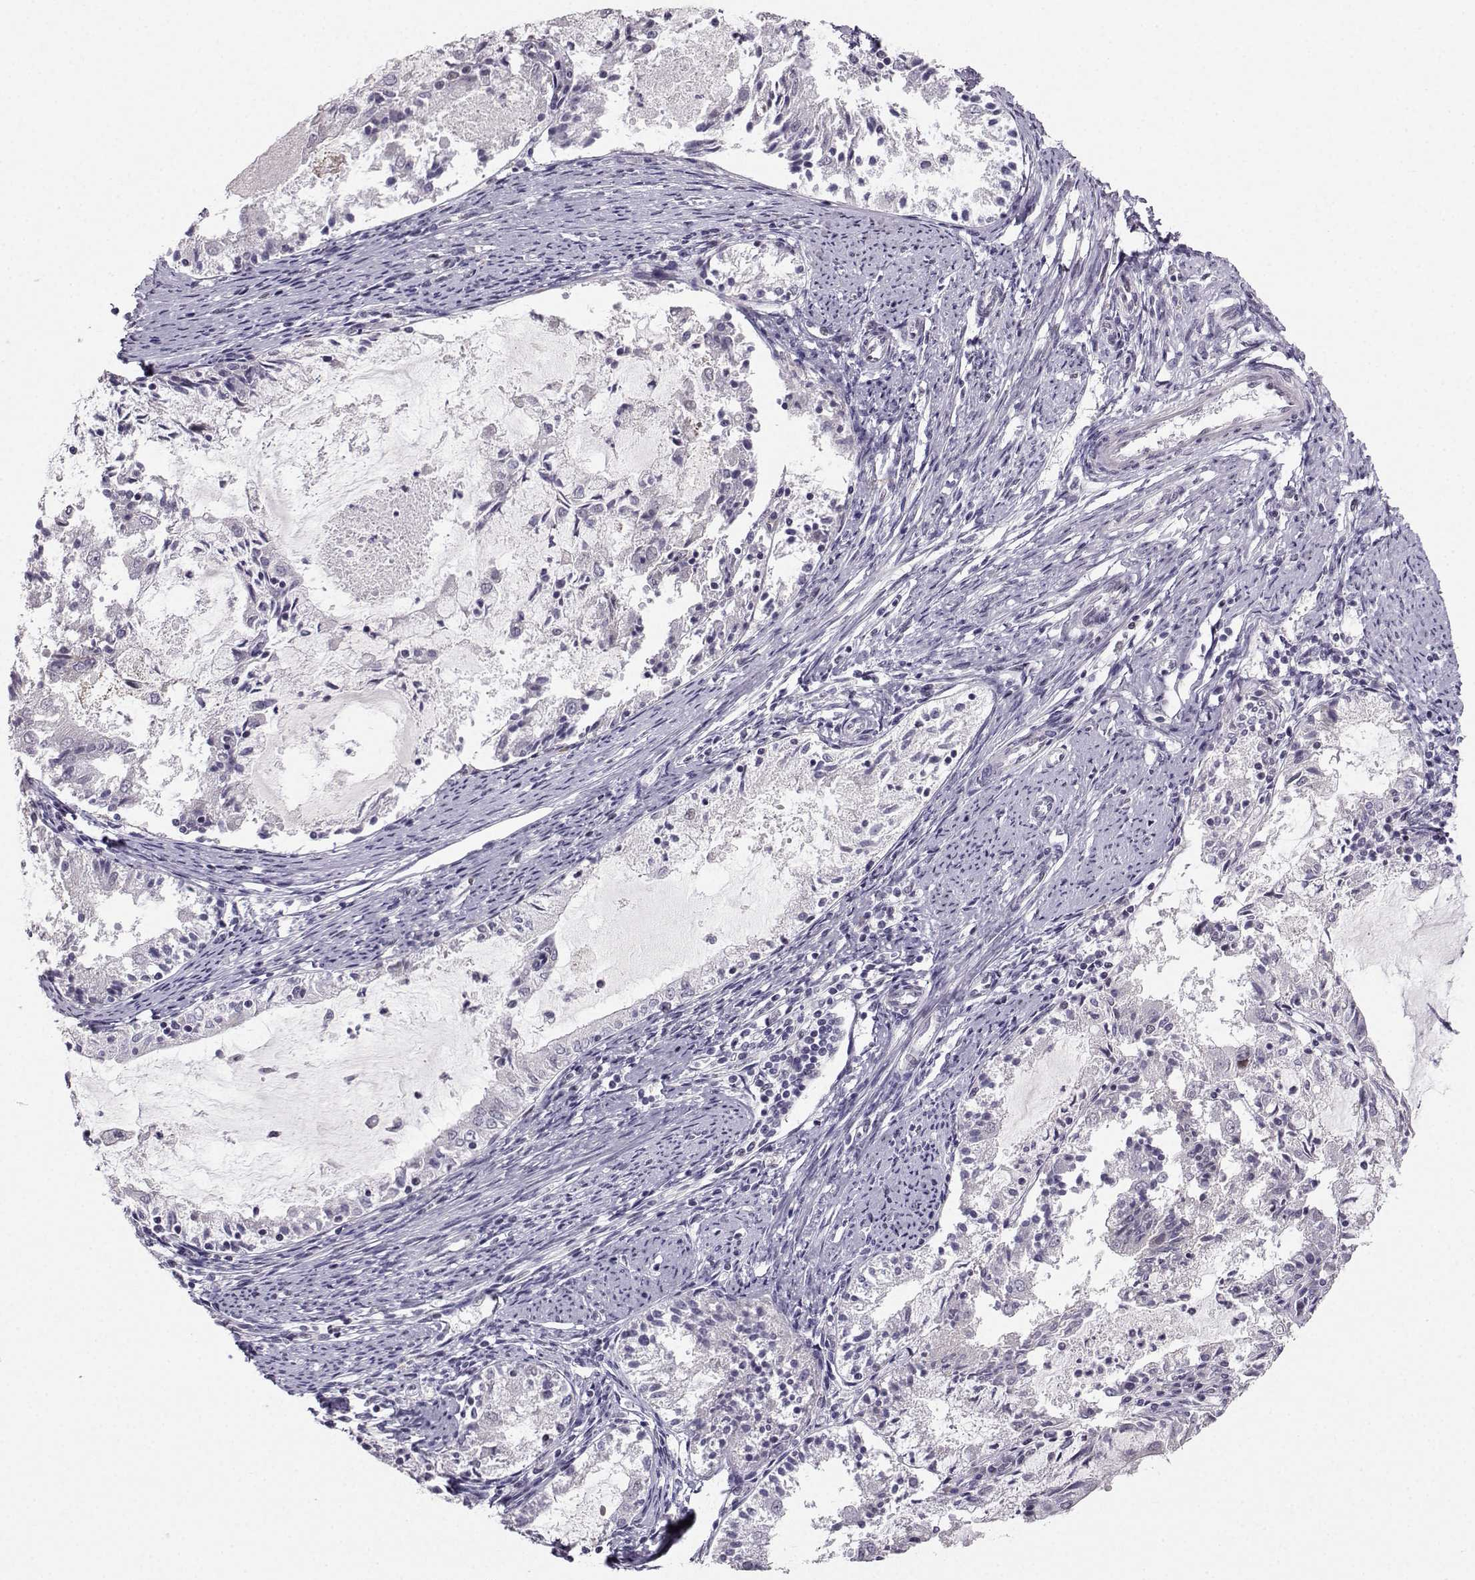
{"staining": {"intensity": "negative", "quantity": "none", "location": "none"}, "tissue": "endometrial cancer", "cell_type": "Tumor cells", "image_type": "cancer", "snomed": [{"axis": "morphology", "description": "Adenocarcinoma, NOS"}, {"axis": "topography", "description": "Endometrium"}], "caption": "There is no significant staining in tumor cells of adenocarcinoma (endometrial).", "gene": "LIN28A", "patient": {"sex": "female", "age": 57}}